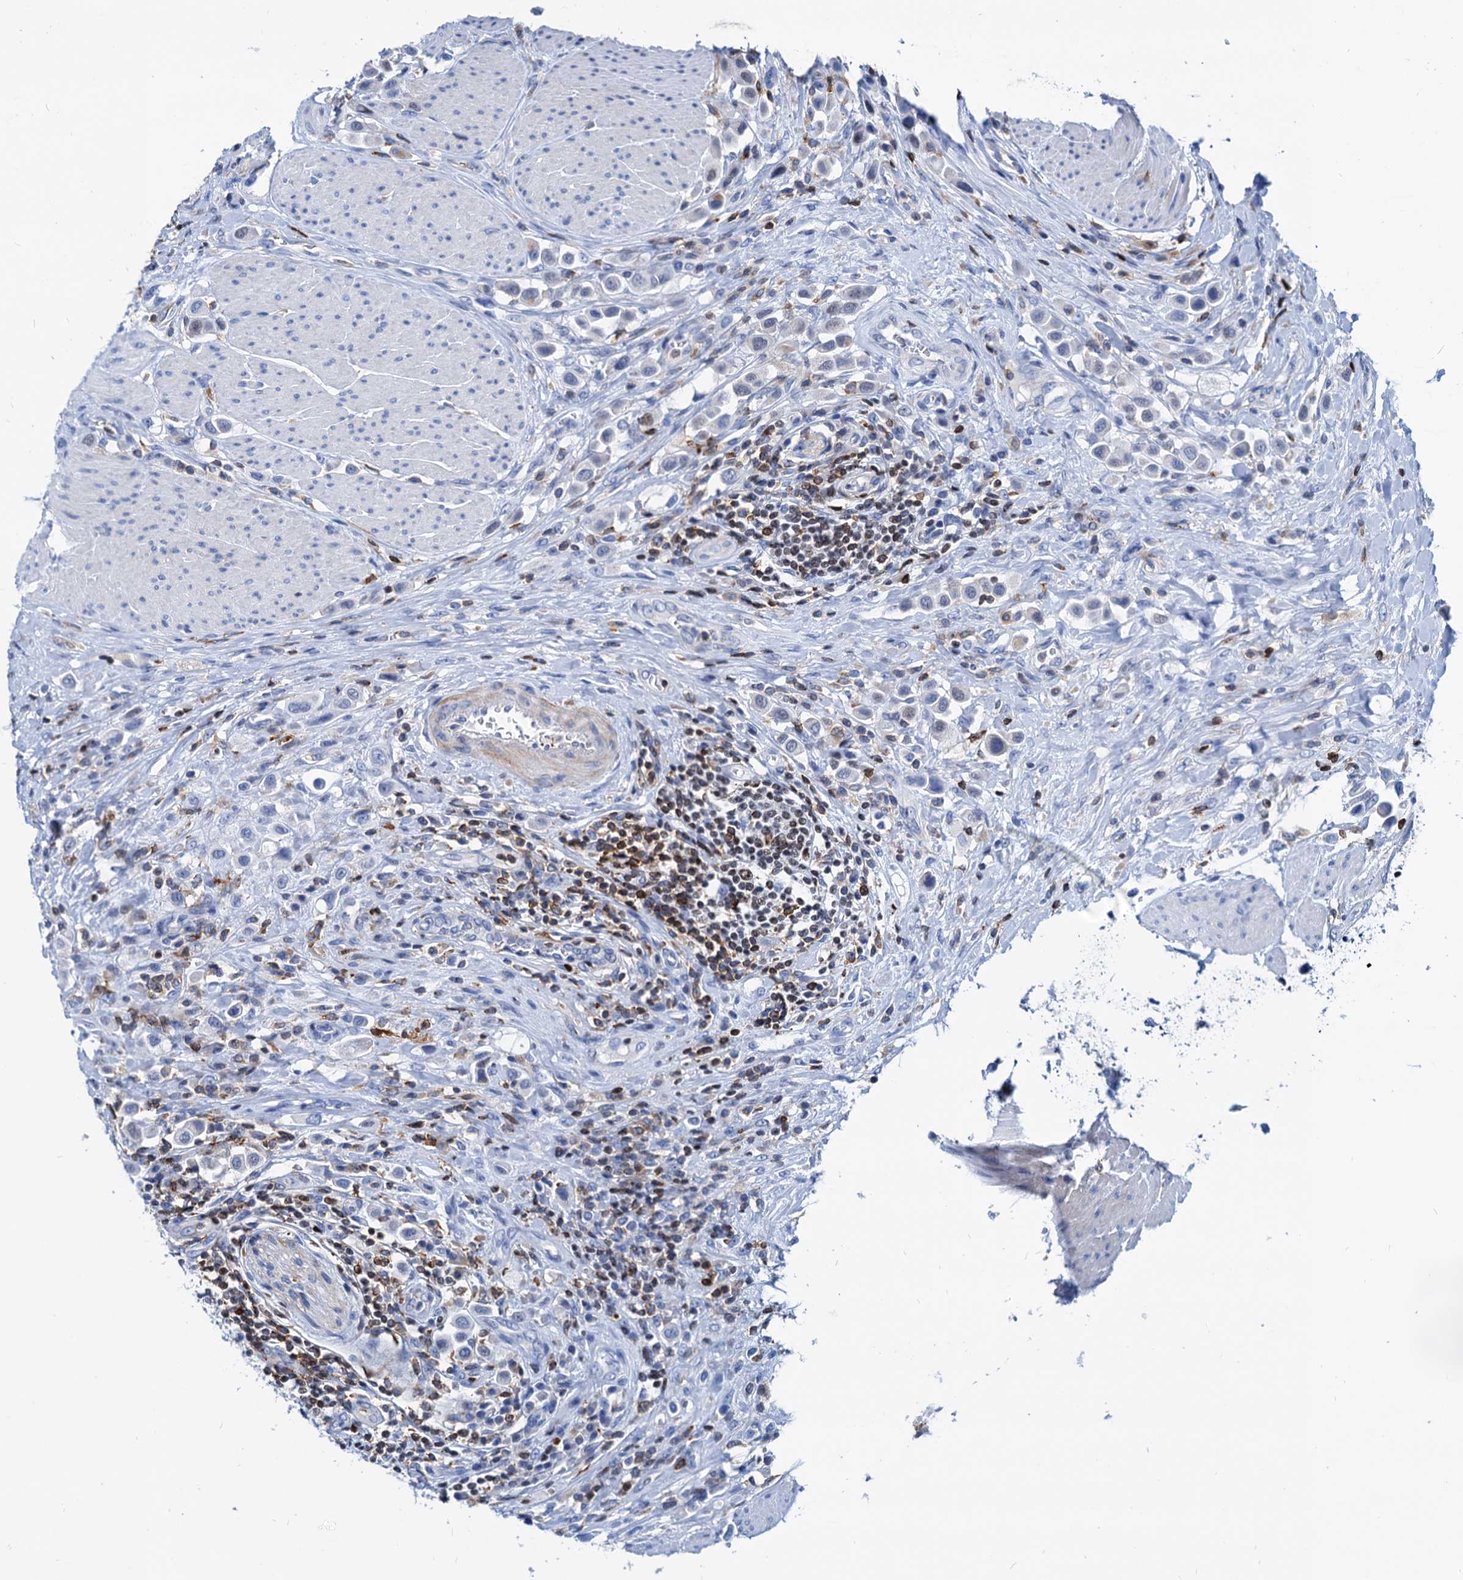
{"staining": {"intensity": "negative", "quantity": "none", "location": "none"}, "tissue": "urothelial cancer", "cell_type": "Tumor cells", "image_type": "cancer", "snomed": [{"axis": "morphology", "description": "Urothelial carcinoma, High grade"}, {"axis": "topography", "description": "Urinary bladder"}], "caption": "Human urothelial cancer stained for a protein using IHC displays no positivity in tumor cells.", "gene": "LCP2", "patient": {"sex": "male", "age": 50}}